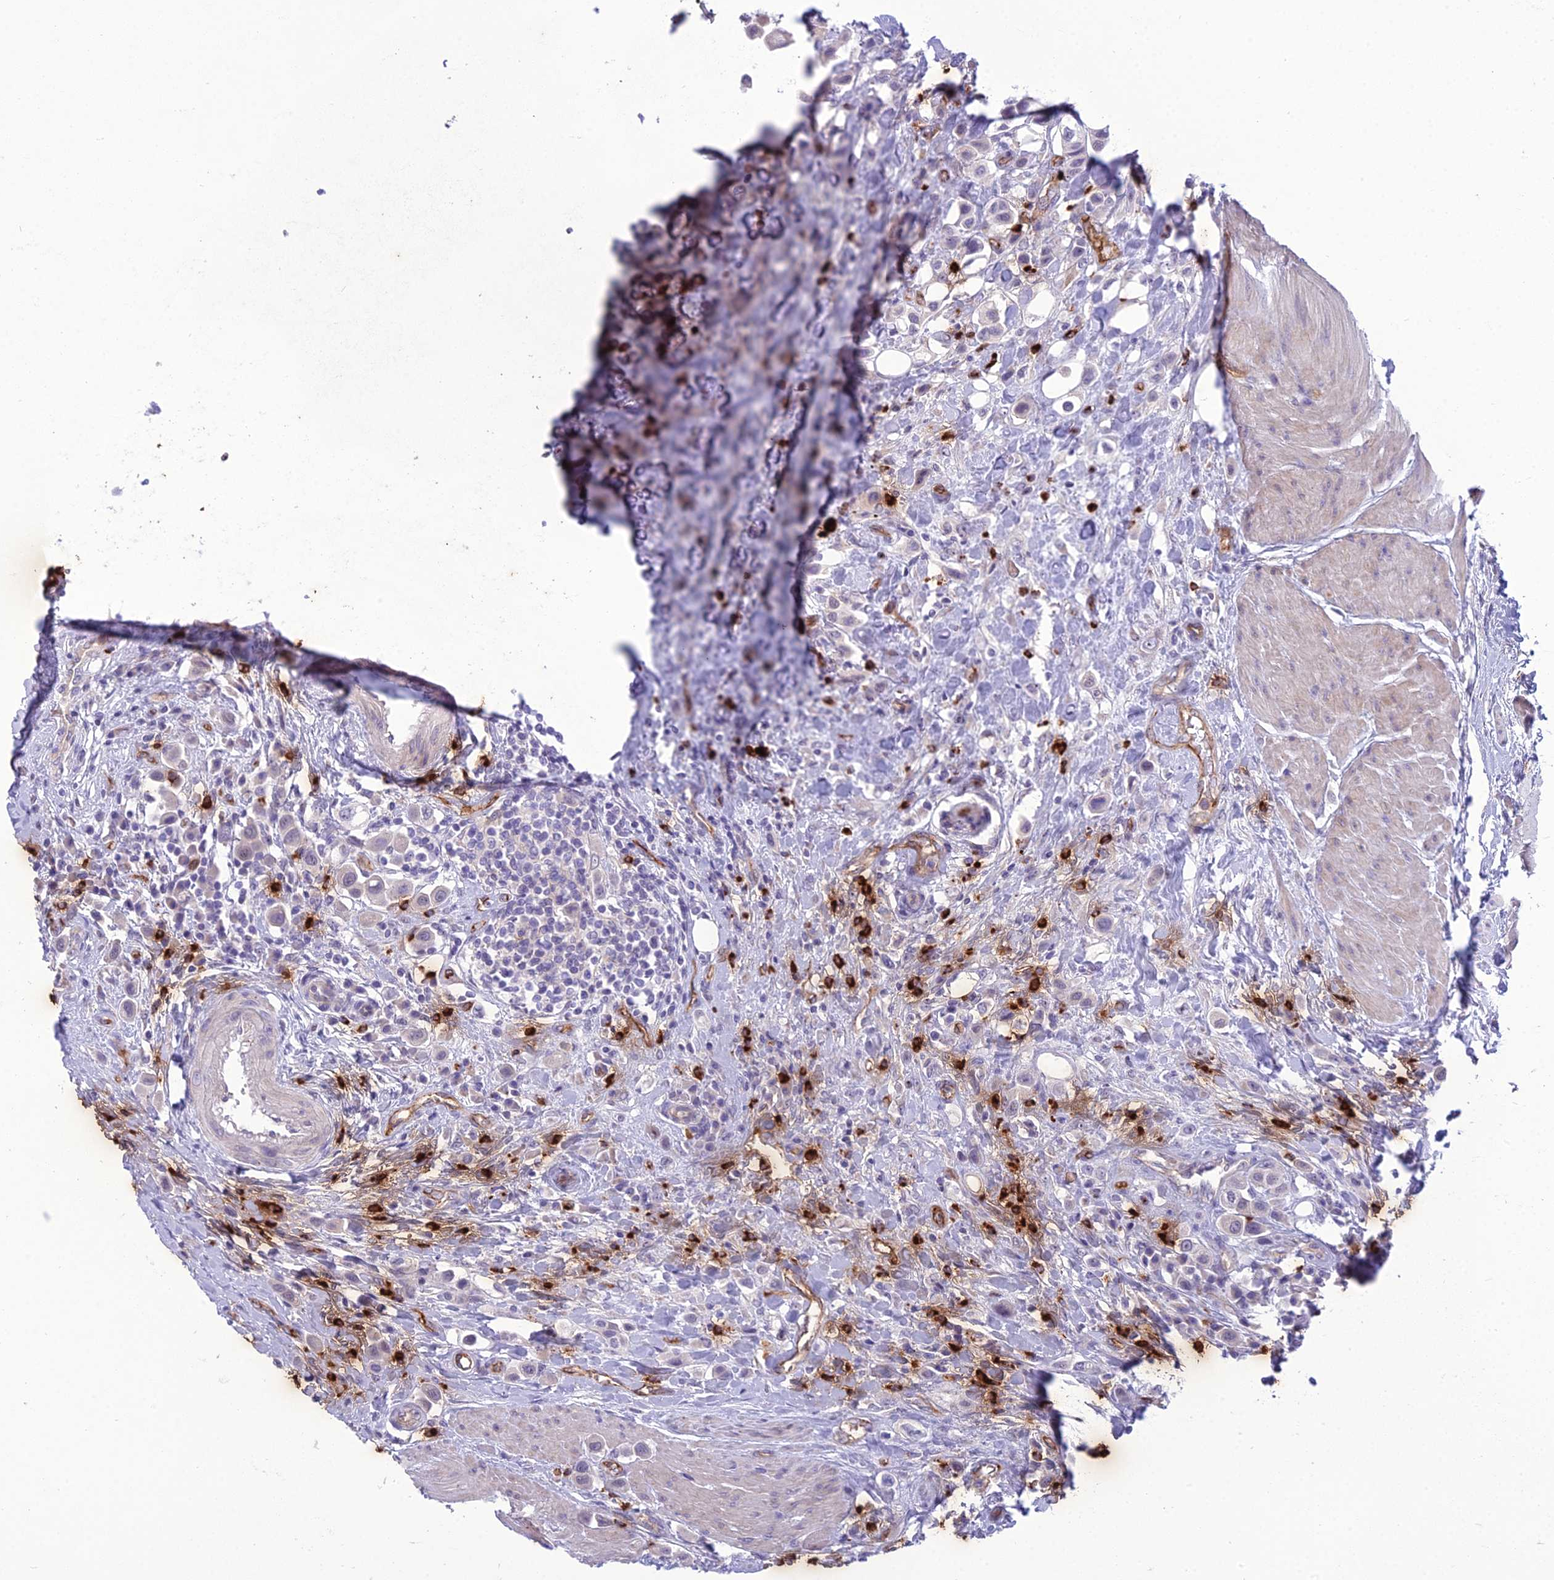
{"staining": {"intensity": "negative", "quantity": "none", "location": "none"}, "tissue": "urothelial cancer", "cell_type": "Tumor cells", "image_type": "cancer", "snomed": [{"axis": "morphology", "description": "Urothelial carcinoma, High grade"}, {"axis": "topography", "description": "Urinary bladder"}], "caption": "DAB immunohistochemical staining of human high-grade urothelial carcinoma demonstrates no significant expression in tumor cells. The staining is performed using DAB (3,3'-diaminobenzidine) brown chromogen with nuclei counter-stained in using hematoxylin.", "gene": "BBS7", "patient": {"sex": "male", "age": 50}}